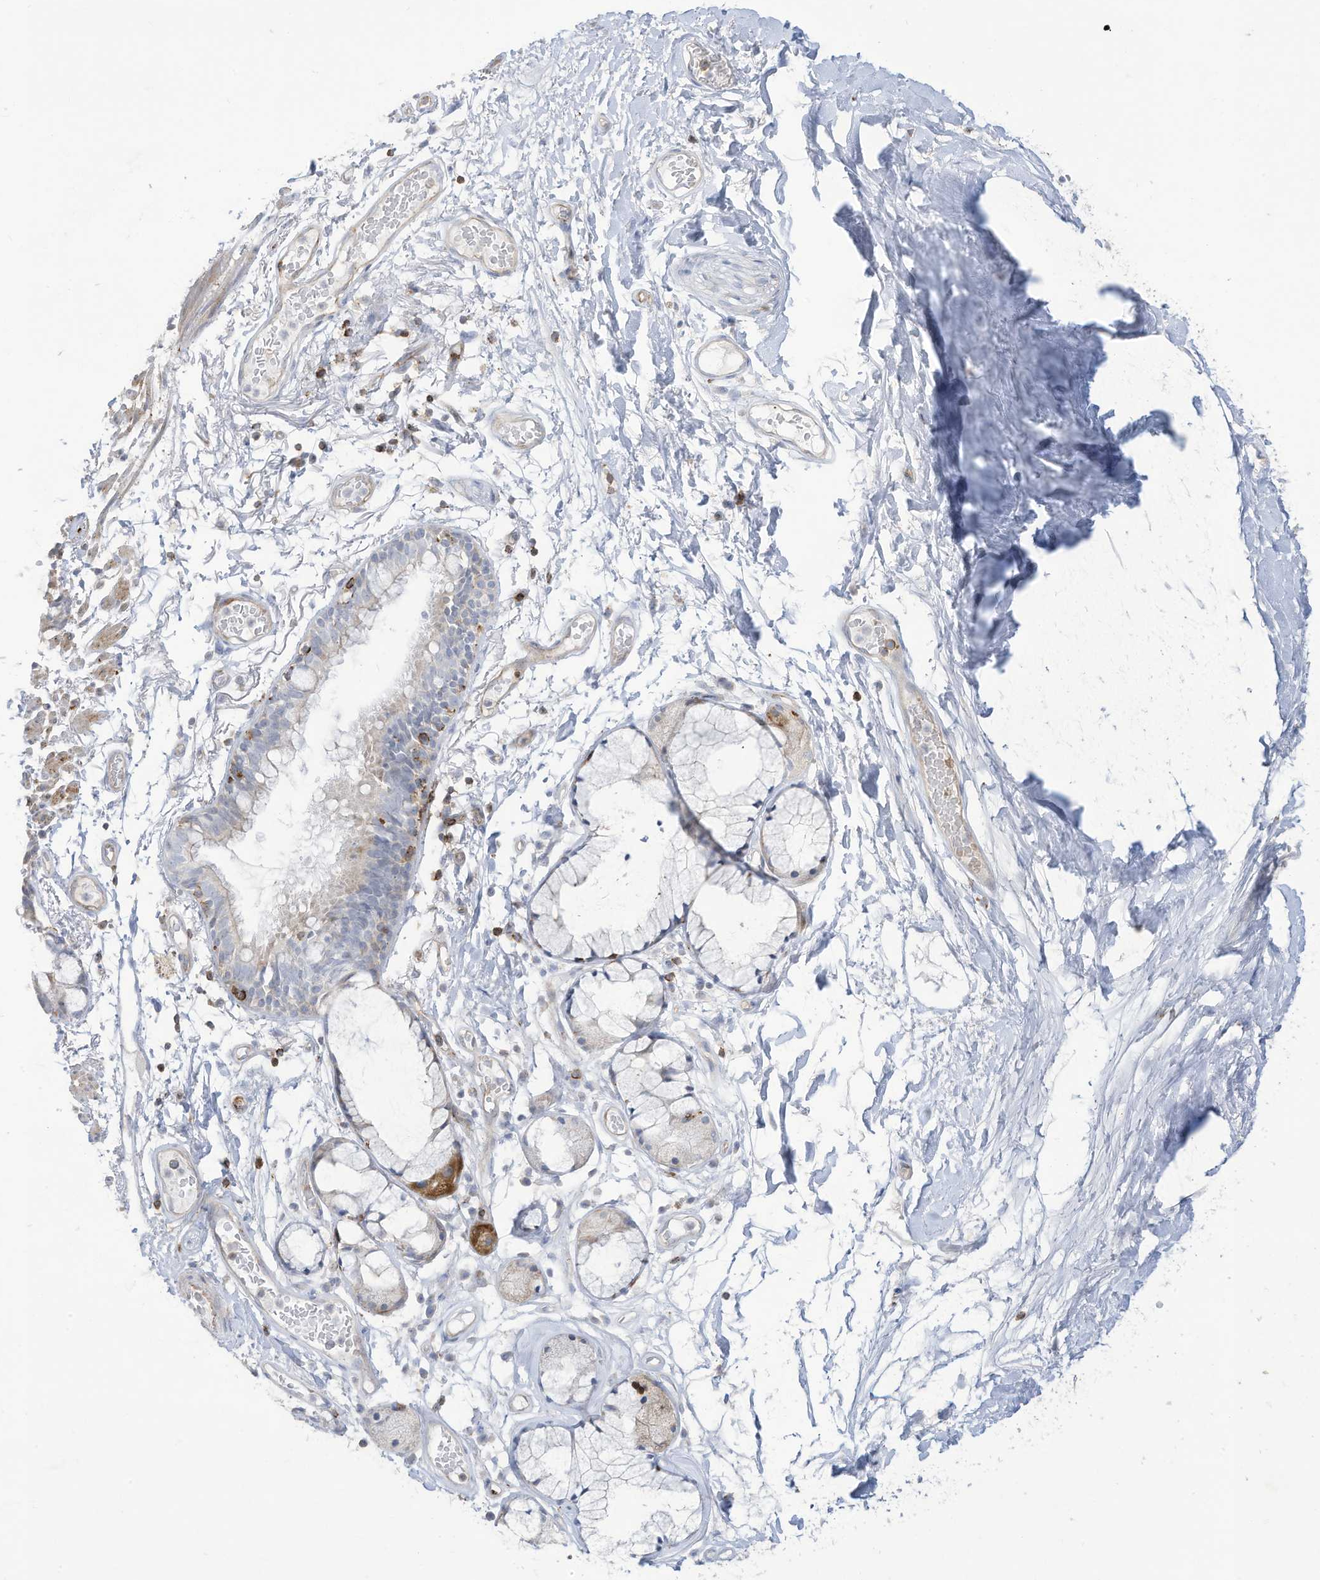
{"staining": {"intensity": "negative", "quantity": "none", "location": "none"}, "tissue": "bronchus", "cell_type": "Respiratory epithelial cells", "image_type": "normal", "snomed": [{"axis": "morphology", "description": "Normal tissue, NOS"}, {"axis": "topography", "description": "Cartilage tissue"}, {"axis": "topography", "description": "Bronchus"}], "caption": "Respiratory epithelial cells show no significant protein staining in benign bronchus.", "gene": "THNSL2", "patient": {"sex": "female", "age": 73}}